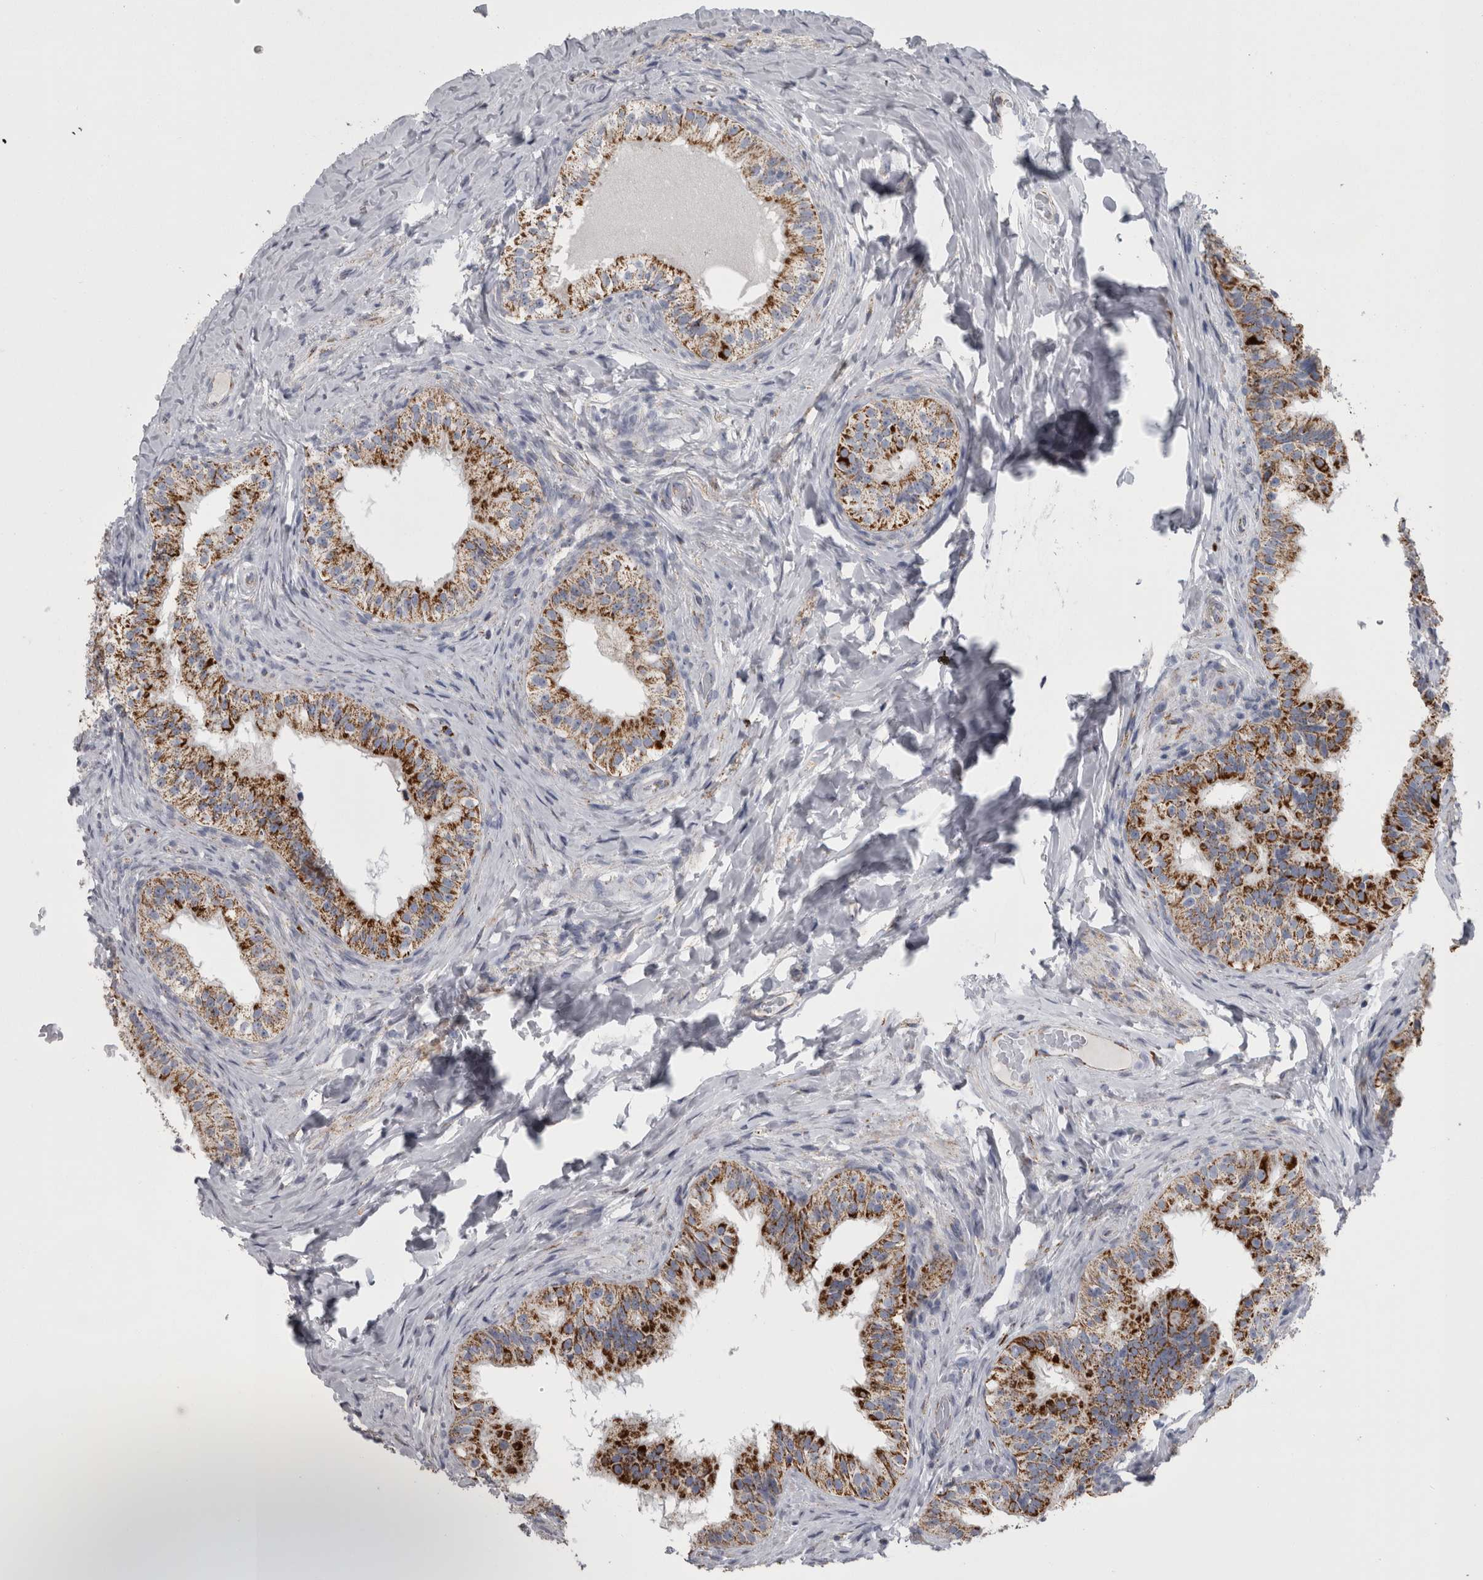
{"staining": {"intensity": "strong", "quantity": "25%-75%", "location": "cytoplasmic/membranous"}, "tissue": "epididymis", "cell_type": "Glandular cells", "image_type": "normal", "snomed": [{"axis": "morphology", "description": "Normal tissue, NOS"}, {"axis": "topography", "description": "Epididymis"}], "caption": "Immunohistochemistry (IHC) of unremarkable epididymis exhibits high levels of strong cytoplasmic/membranous positivity in about 25%-75% of glandular cells.", "gene": "DBT", "patient": {"sex": "male", "age": 49}}